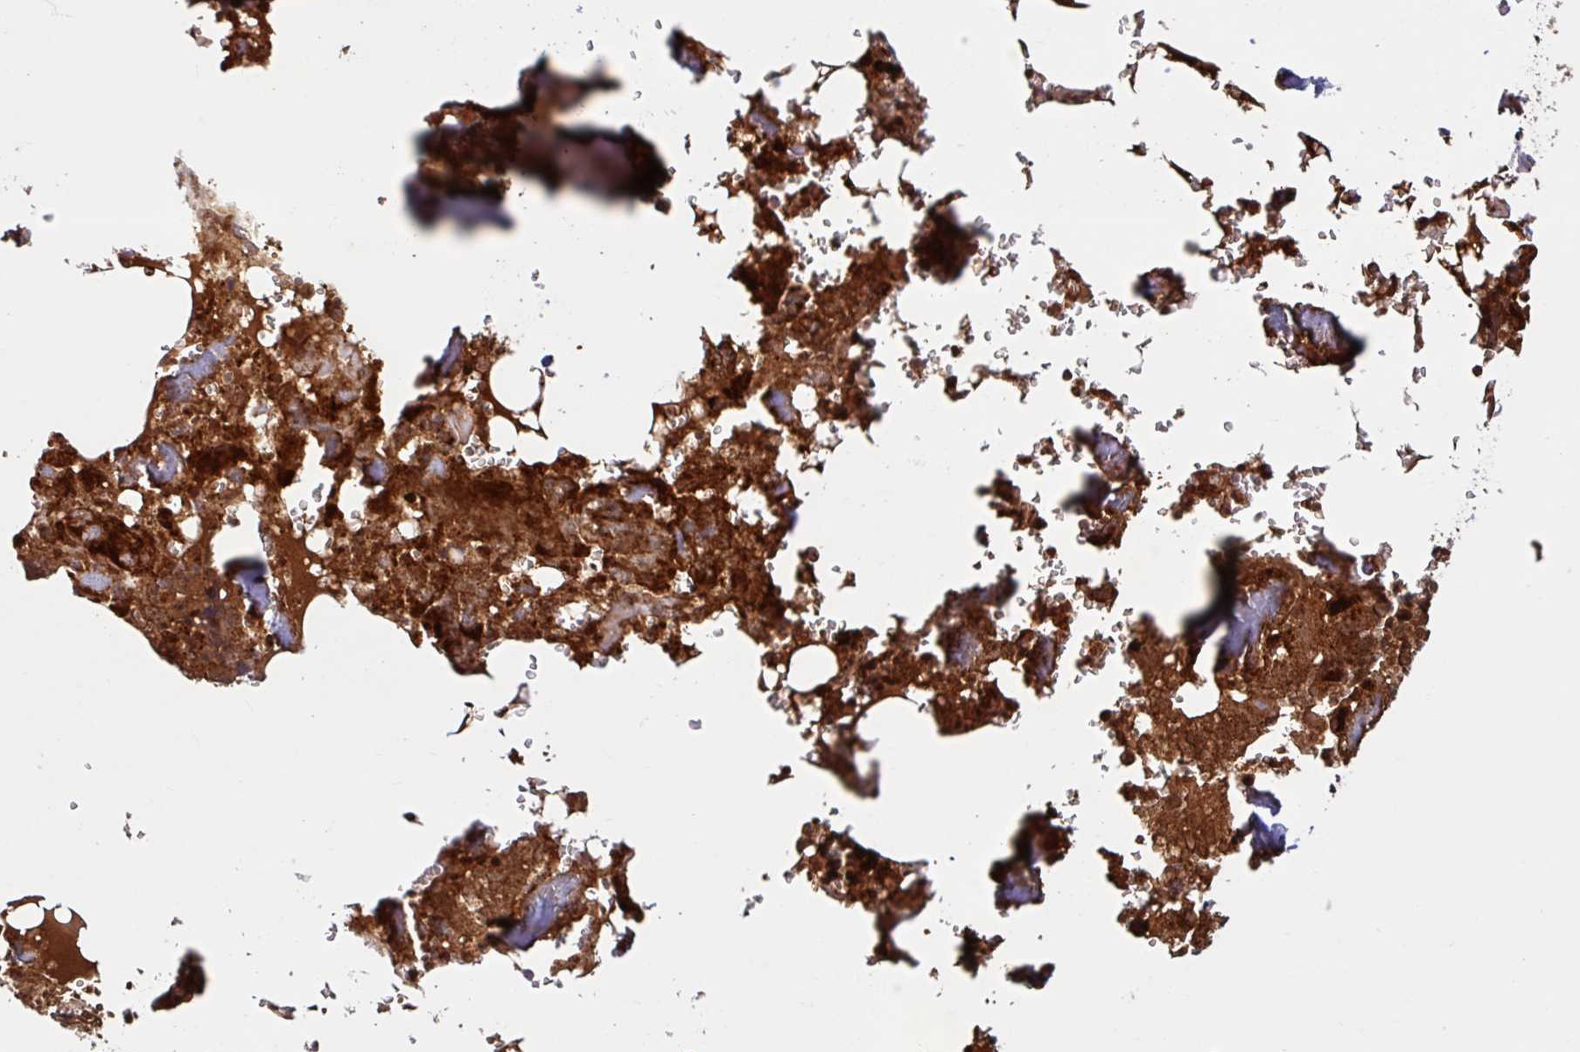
{"staining": {"intensity": "strong", "quantity": ">75%", "location": "cytoplasmic/membranous"}, "tissue": "bone marrow", "cell_type": "Hematopoietic cells", "image_type": "normal", "snomed": [{"axis": "morphology", "description": "Normal tissue, NOS"}, {"axis": "topography", "description": "Bone marrow"}], "caption": "High-magnification brightfield microscopy of benign bone marrow stained with DAB (3,3'-diaminobenzidine) (brown) and counterstained with hematoxylin (blue). hematopoietic cells exhibit strong cytoplasmic/membranous expression is present in about>75% of cells.", "gene": "HMBS", "patient": {"sex": "male", "age": 54}}